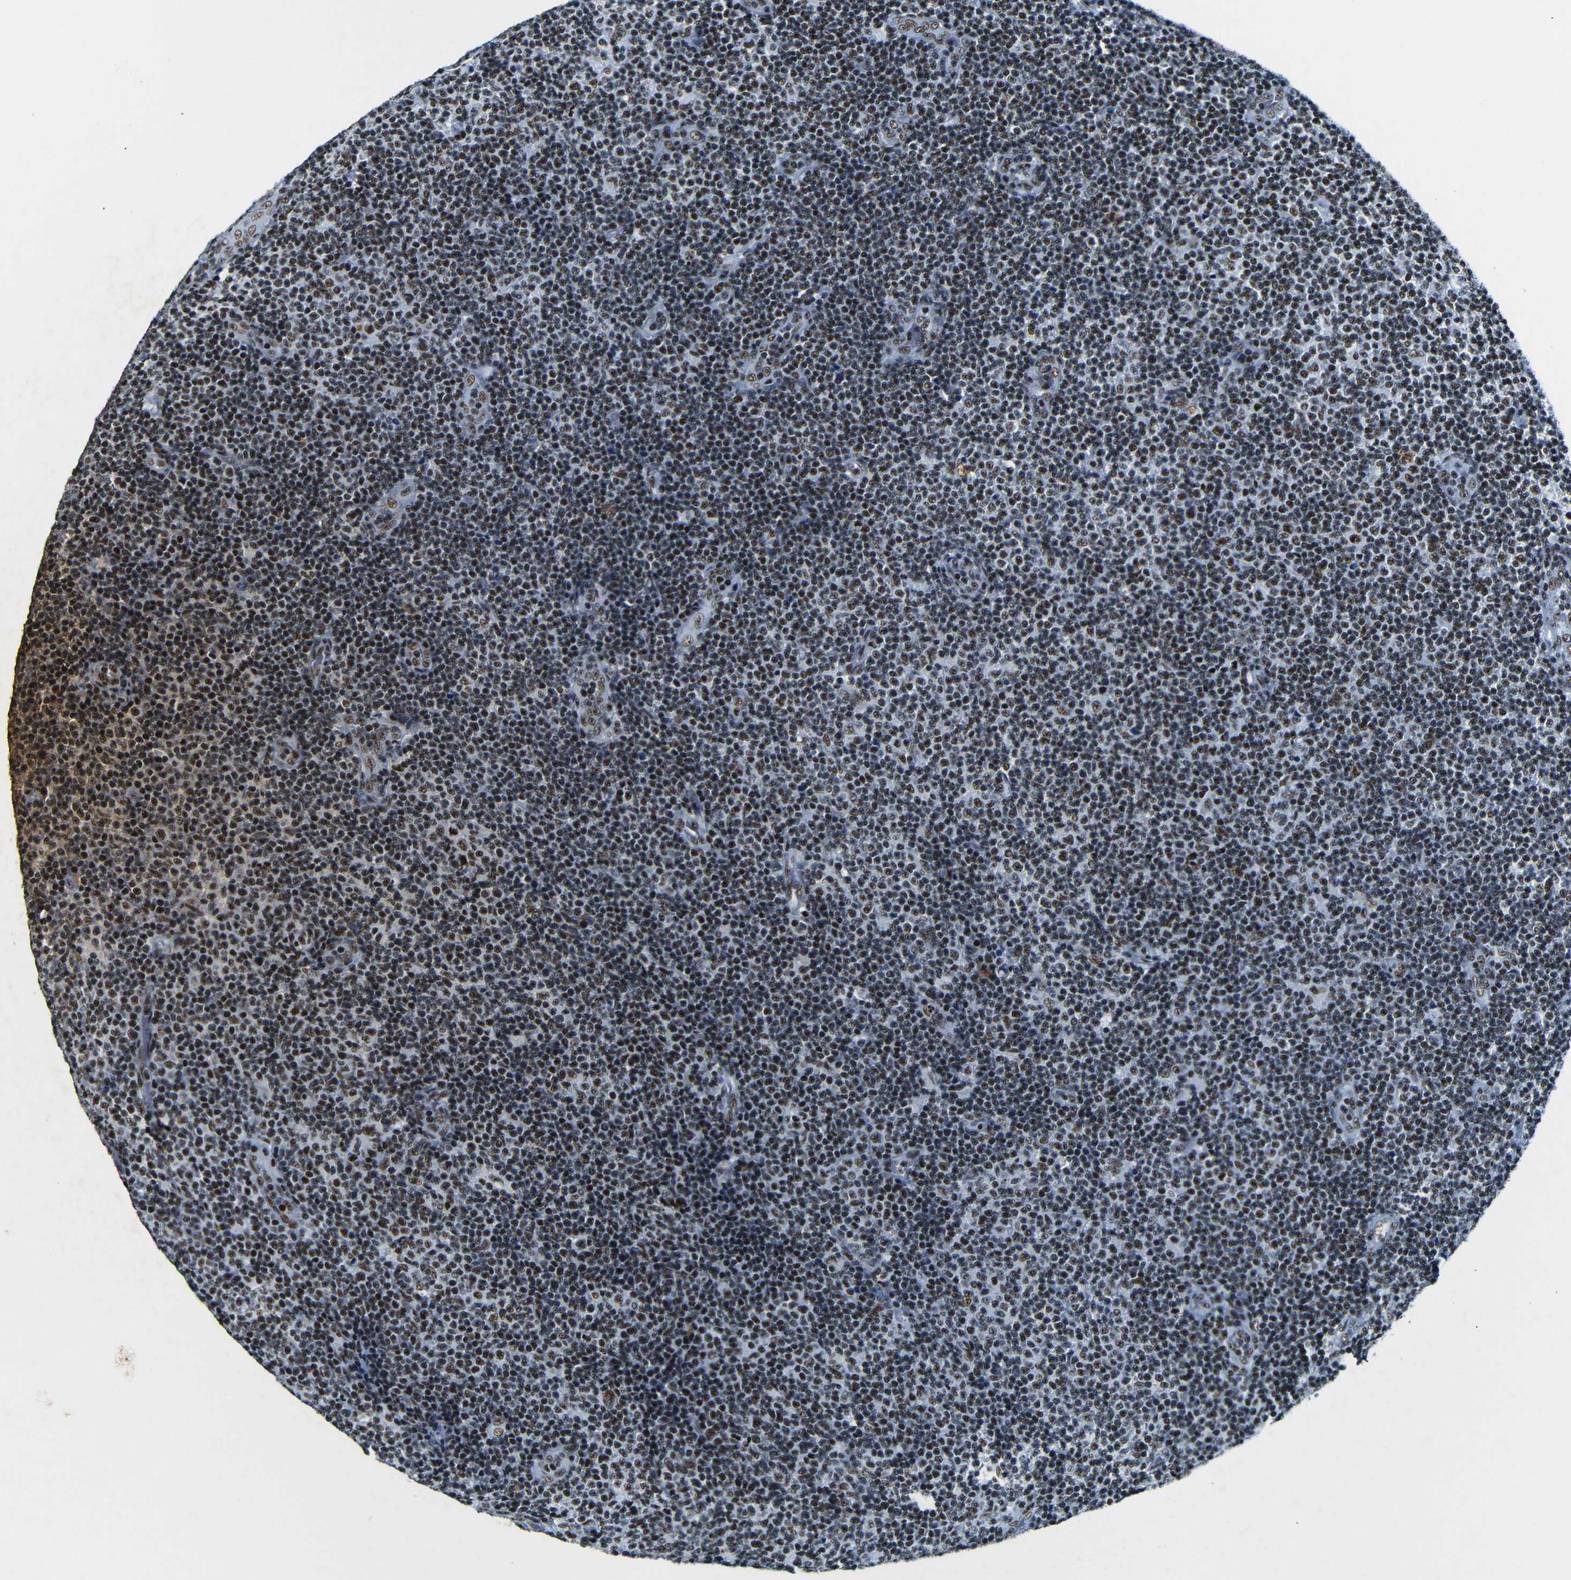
{"staining": {"intensity": "strong", "quantity": "25%-75%", "location": "nuclear"}, "tissue": "lymphoma", "cell_type": "Tumor cells", "image_type": "cancer", "snomed": [{"axis": "morphology", "description": "Malignant lymphoma, non-Hodgkin's type, Low grade"}, {"axis": "topography", "description": "Lymph node"}], "caption": "A photomicrograph showing strong nuclear positivity in approximately 25%-75% of tumor cells in lymphoma, as visualized by brown immunohistochemical staining.", "gene": "SRSF1", "patient": {"sex": "male", "age": 83}}